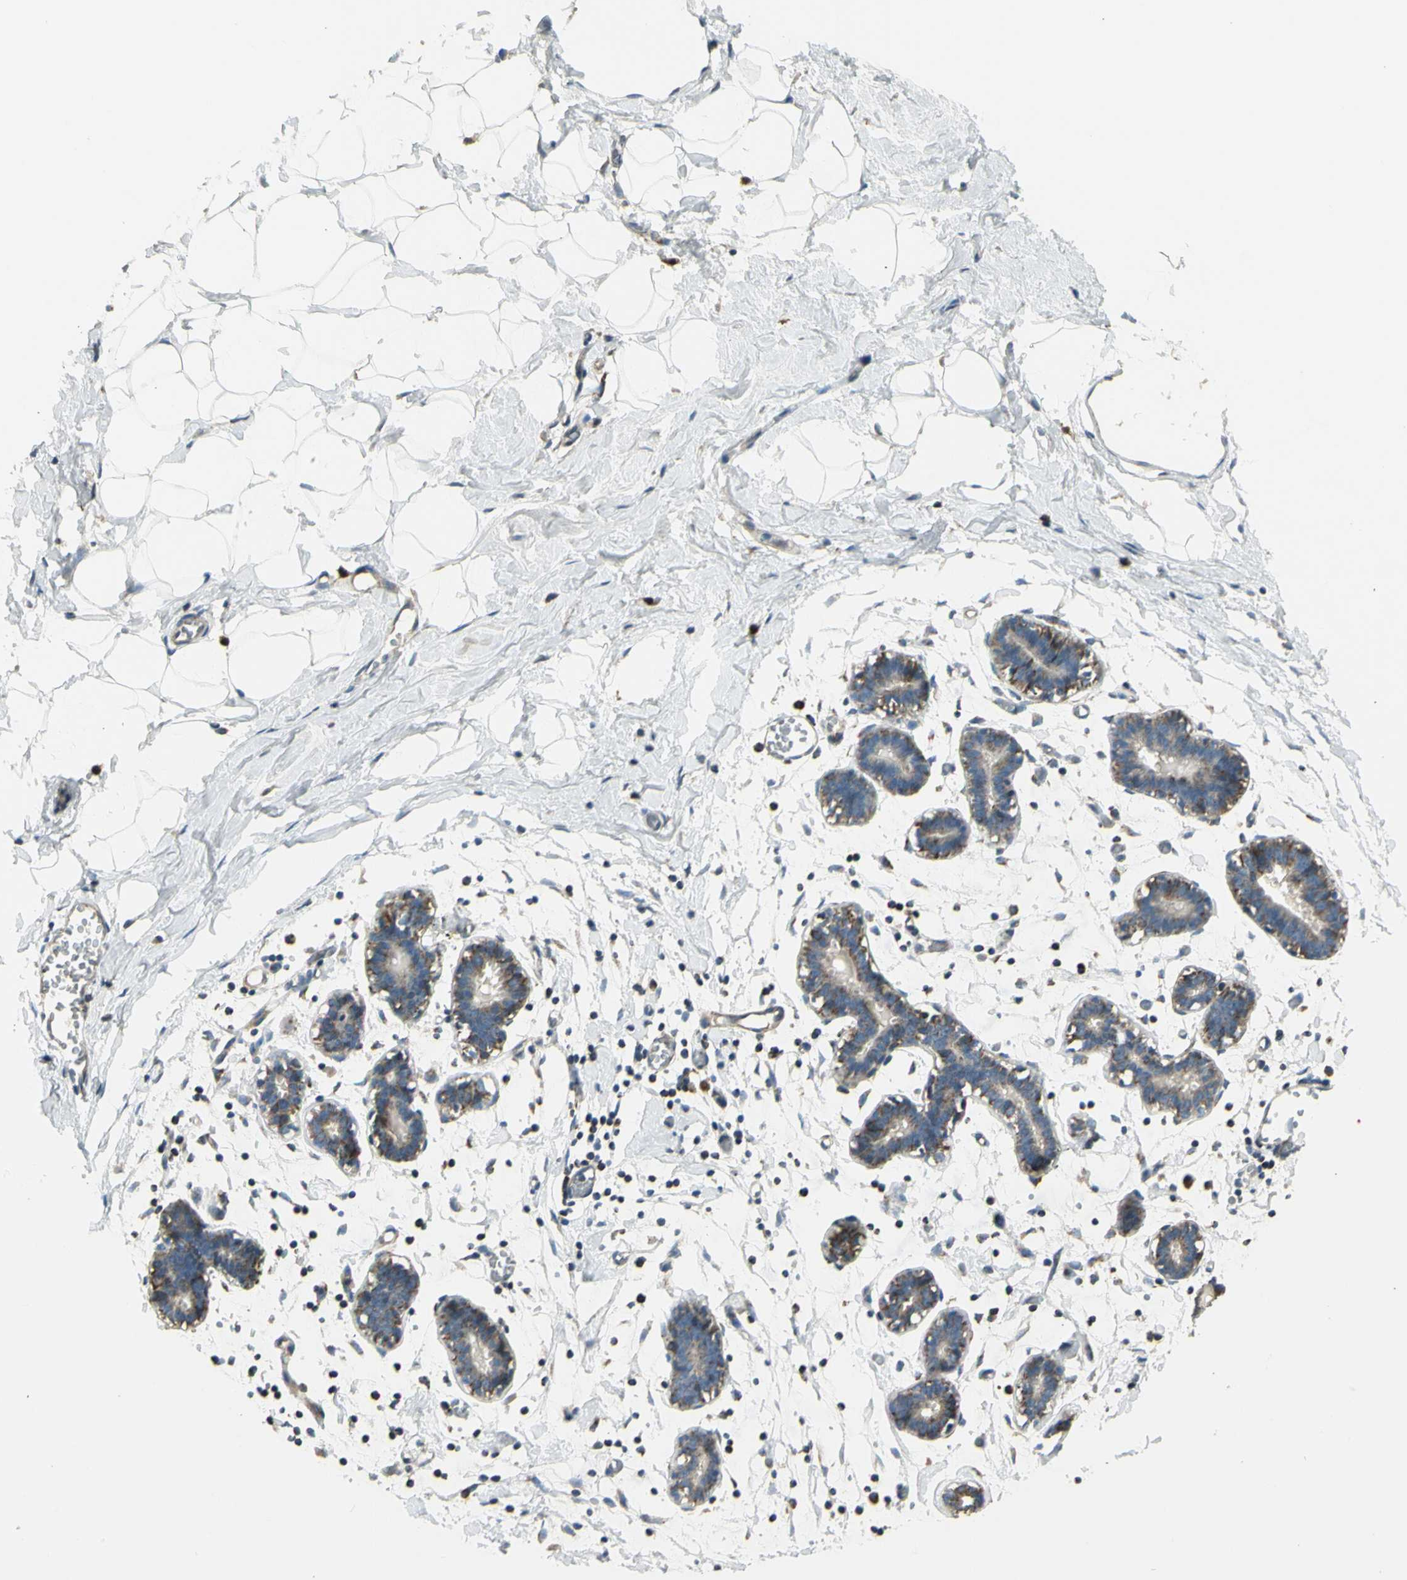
{"staining": {"intensity": "negative", "quantity": "none", "location": "none"}, "tissue": "breast", "cell_type": "Adipocytes", "image_type": "normal", "snomed": [{"axis": "morphology", "description": "Normal tissue, NOS"}, {"axis": "topography", "description": "Breast"}], "caption": "DAB (3,3'-diaminobenzidine) immunohistochemical staining of benign human breast displays no significant staining in adipocytes.", "gene": "NPHP3", "patient": {"sex": "female", "age": 27}}